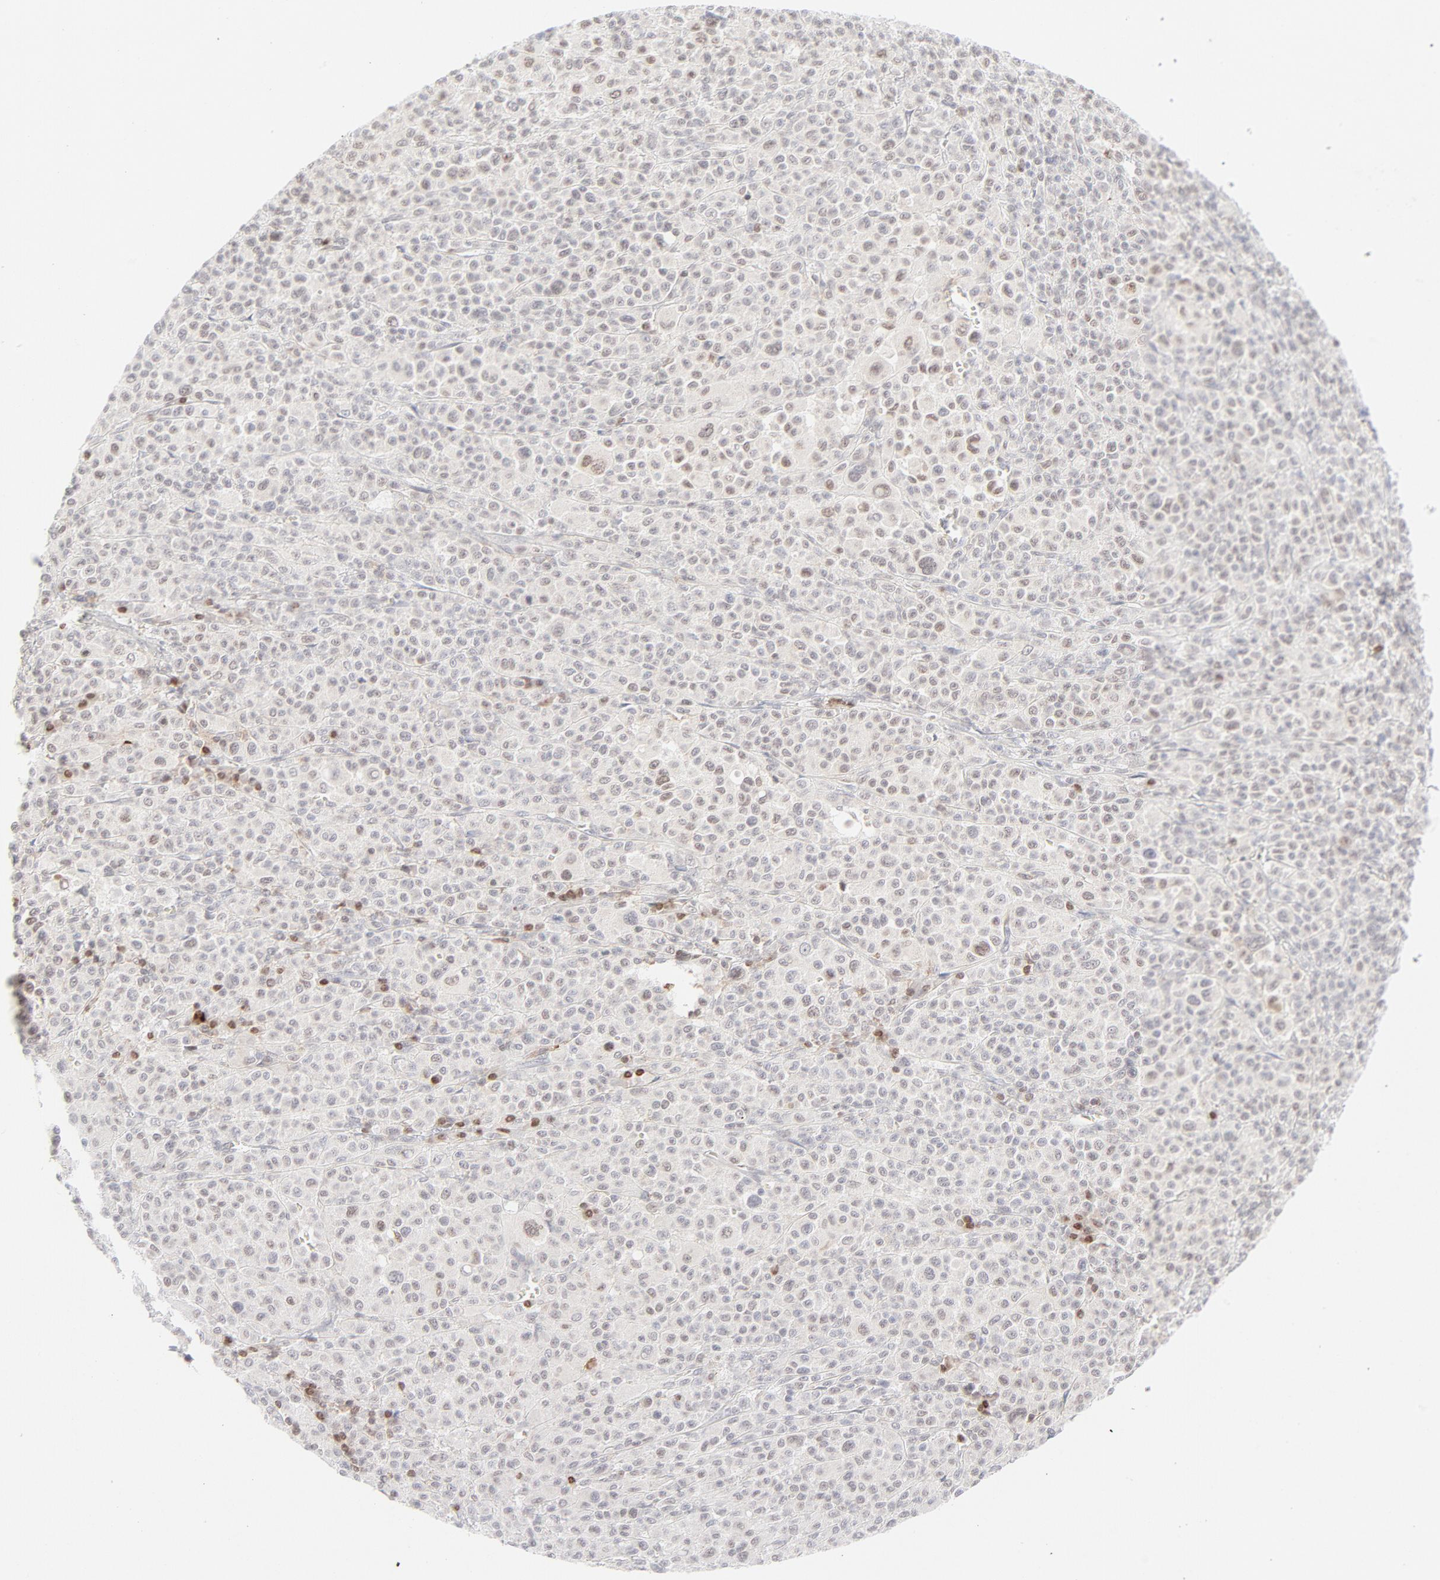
{"staining": {"intensity": "moderate", "quantity": "<25%", "location": "nuclear"}, "tissue": "melanoma", "cell_type": "Tumor cells", "image_type": "cancer", "snomed": [{"axis": "morphology", "description": "Malignant melanoma, Metastatic site"}, {"axis": "topography", "description": "Skin"}], "caption": "IHC histopathology image of human malignant melanoma (metastatic site) stained for a protein (brown), which reveals low levels of moderate nuclear positivity in about <25% of tumor cells.", "gene": "PRKCB", "patient": {"sex": "female", "age": 74}}